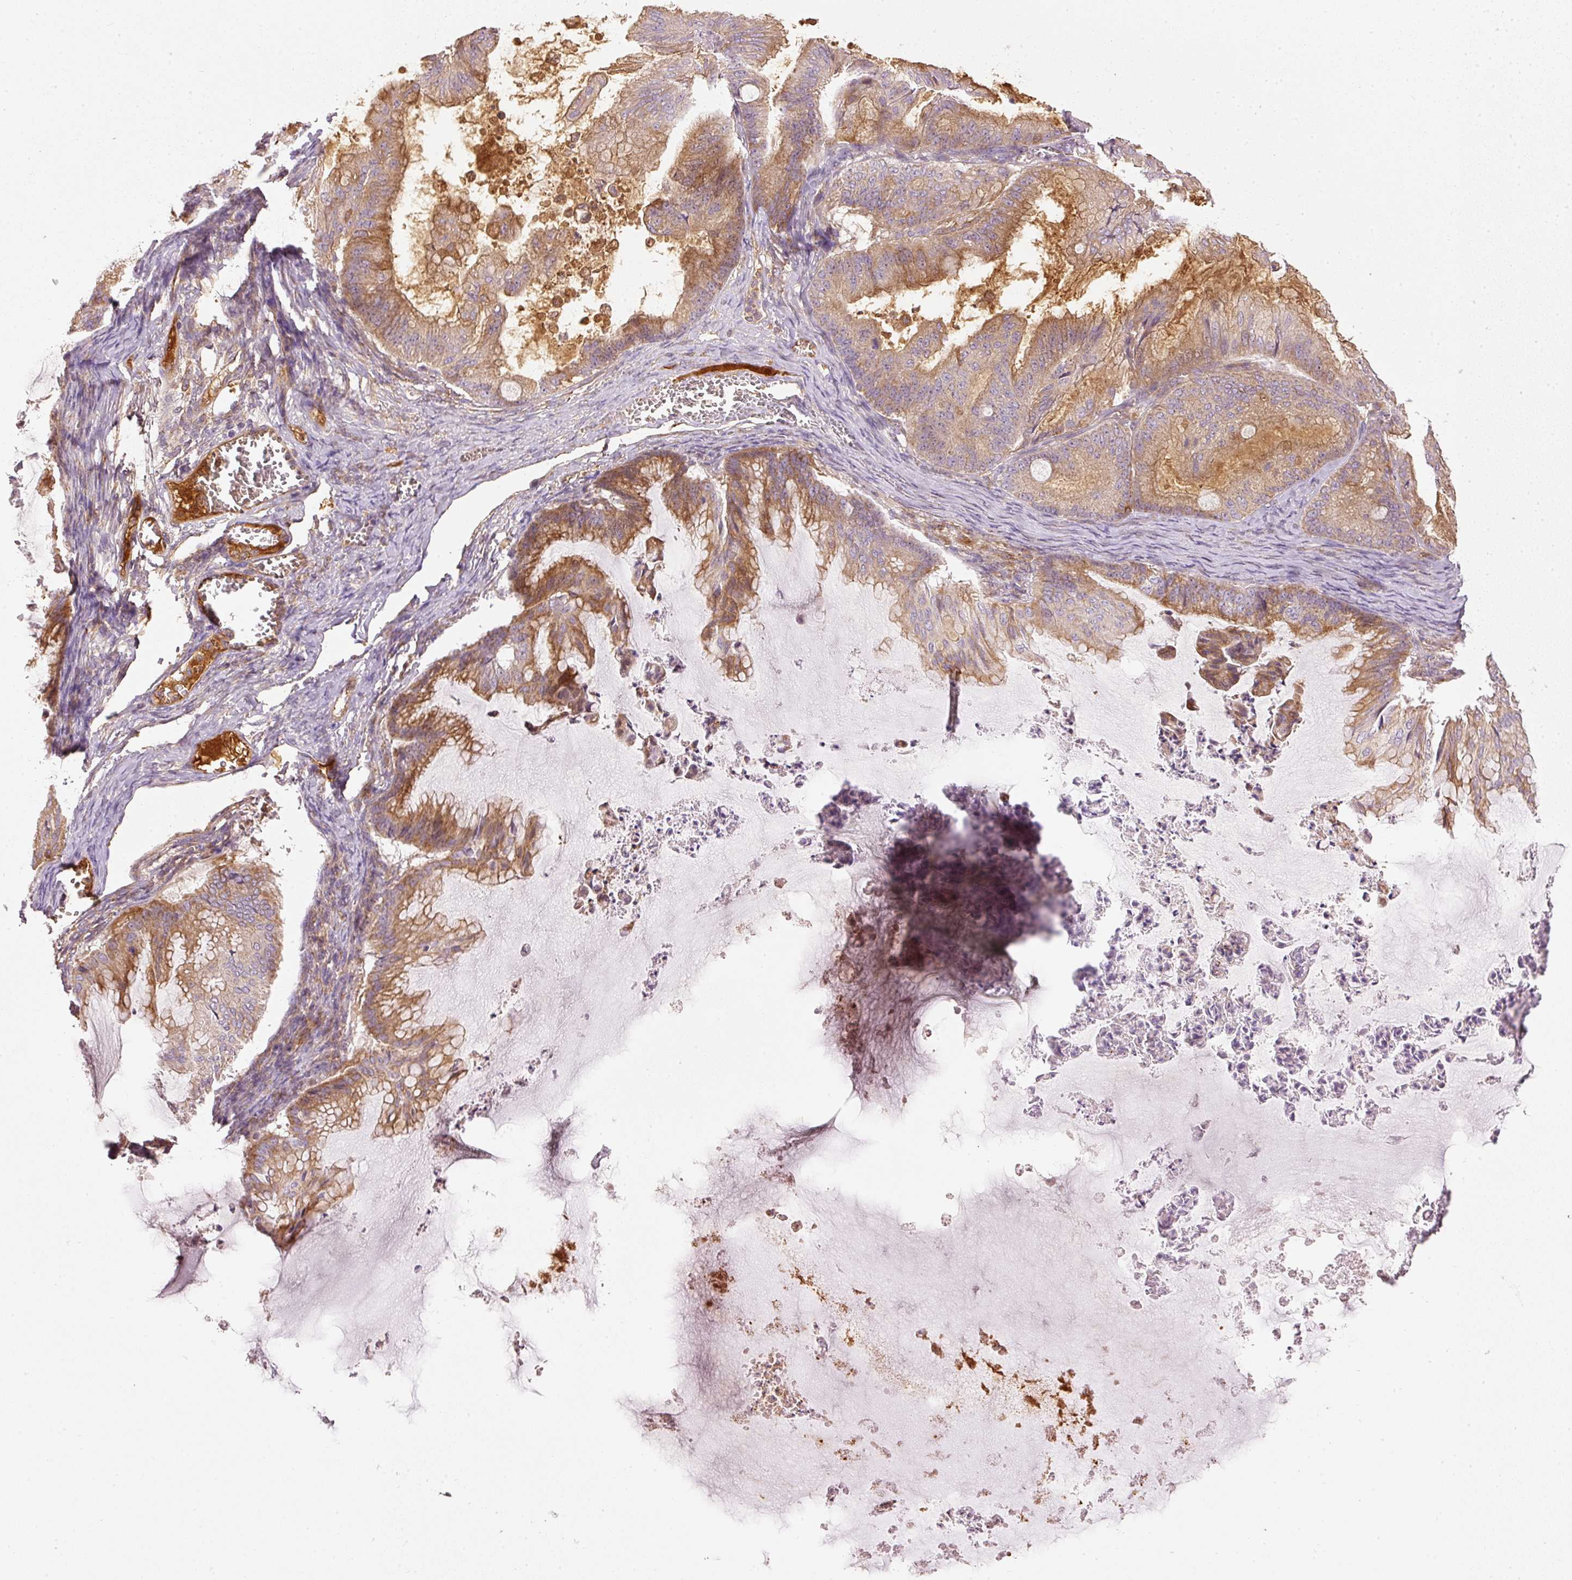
{"staining": {"intensity": "moderate", "quantity": ">75%", "location": "cytoplasmic/membranous"}, "tissue": "ovarian cancer", "cell_type": "Tumor cells", "image_type": "cancer", "snomed": [{"axis": "morphology", "description": "Cystadenocarcinoma, mucinous, NOS"}, {"axis": "topography", "description": "Ovary"}], "caption": "The micrograph reveals immunohistochemical staining of mucinous cystadenocarcinoma (ovarian). There is moderate cytoplasmic/membranous staining is appreciated in about >75% of tumor cells.", "gene": "SERPING1", "patient": {"sex": "female", "age": 71}}